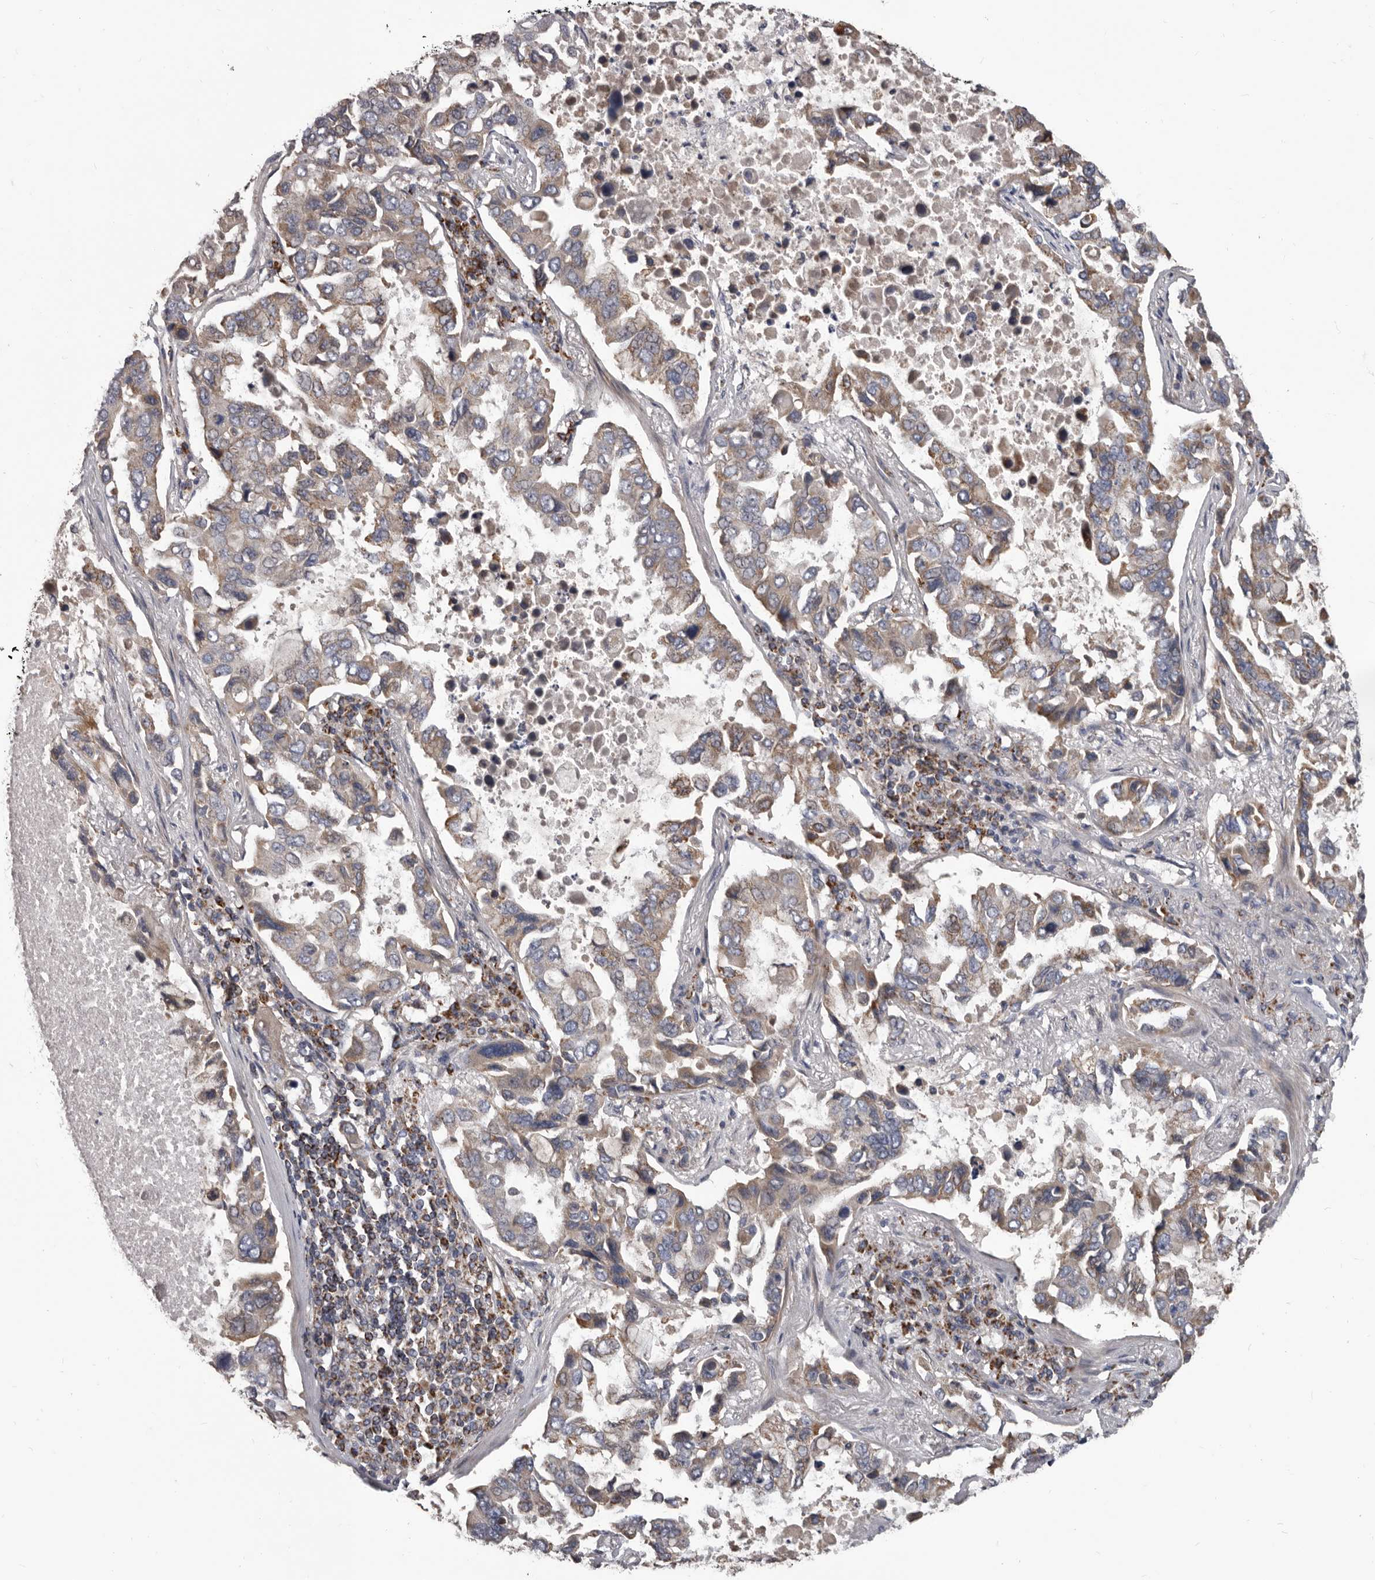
{"staining": {"intensity": "weak", "quantity": ">75%", "location": "cytoplasmic/membranous"}, "tissue": "lung cancer", "cell_type": "Tumor cells", "image_type": "cancer", "snomed": [{"axis": "morphology", "description": "Adenocarcinoma, NOS"}, {"axis": "topography", "description": "Lung"}], "caption": "There is low levels of weak cytoplasmic/membranous expression in tumor cells of lung adenocarcinoma, as demonstrated by immunohistochemical staining (brown color).", "gene": "ALDH5A1", "patient": {"sex": "male", "age": 64}}